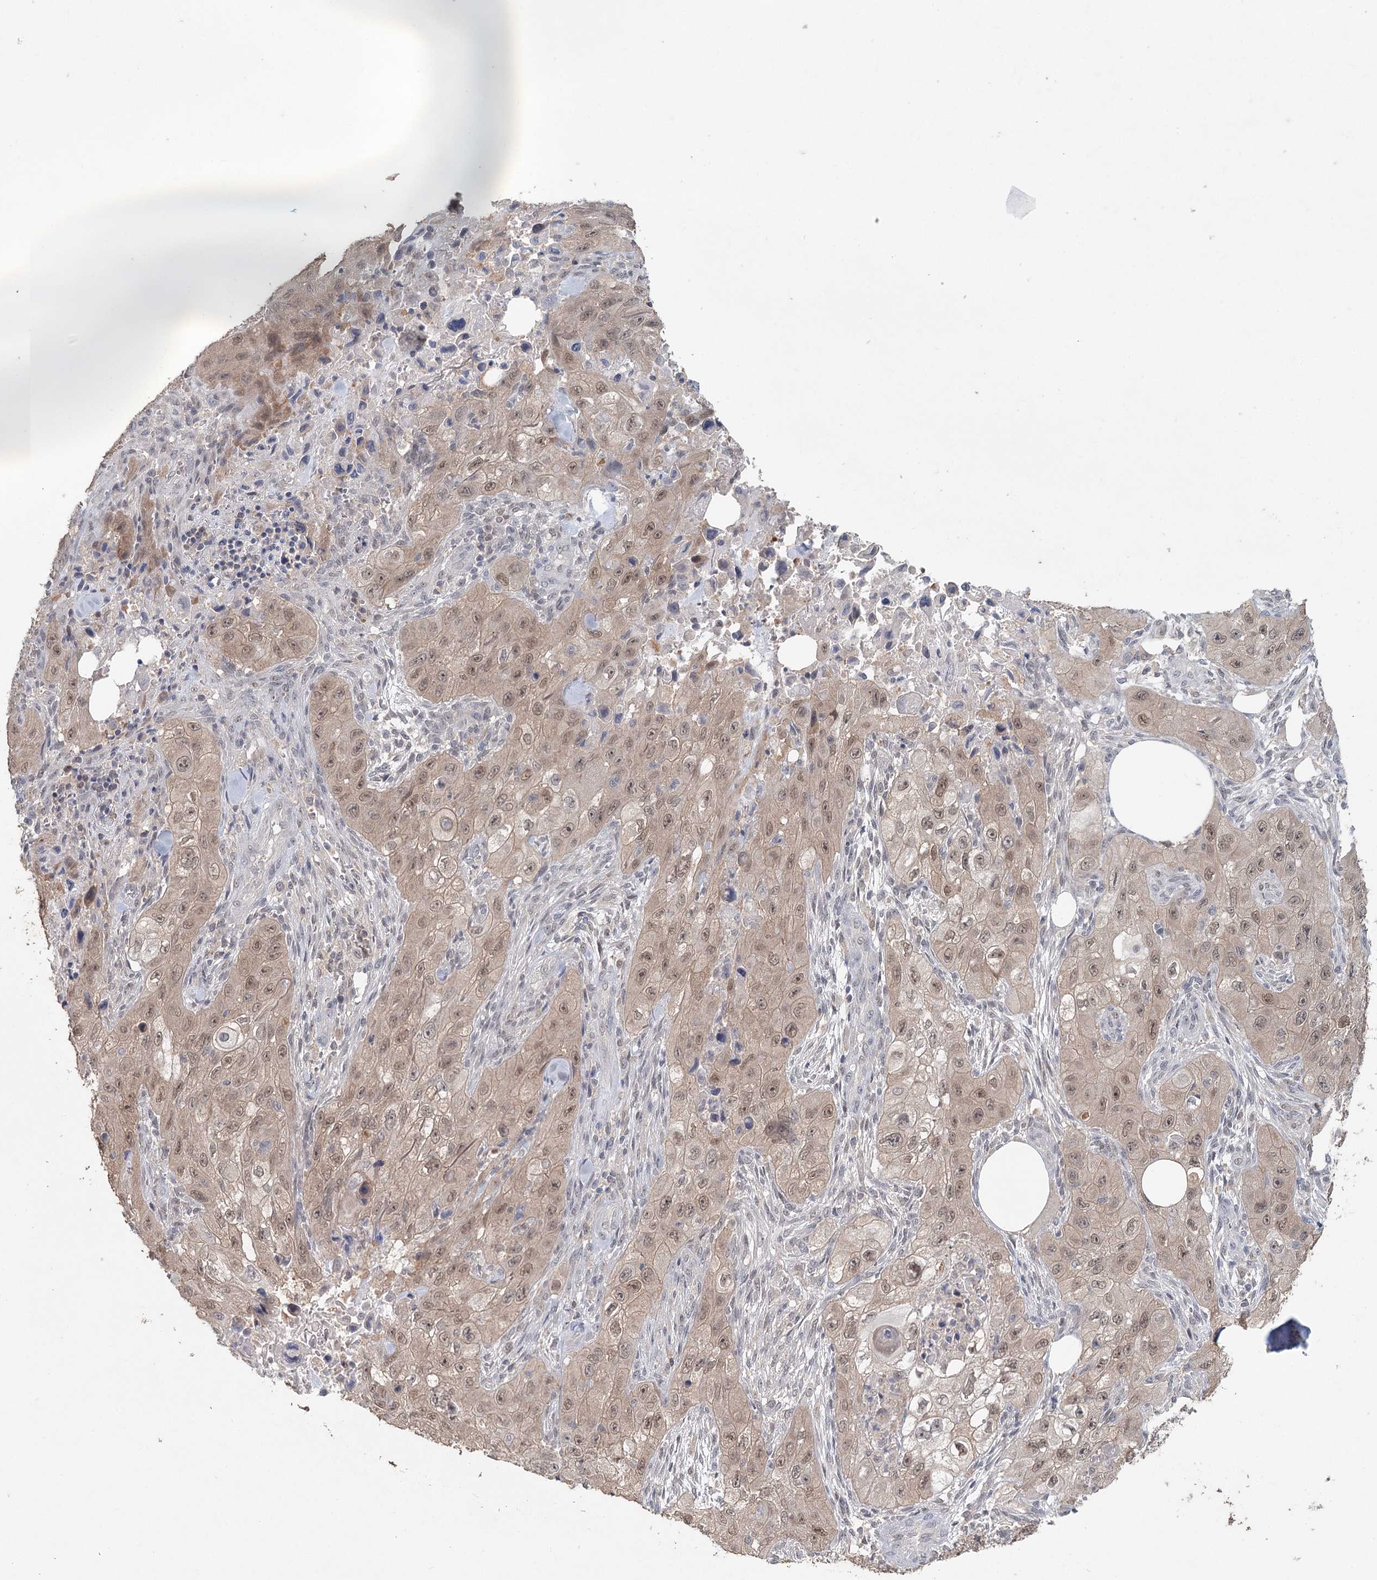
{"staining": {"intensity": "weak", "quantity": ">75%", "location": "cytoplasmic/membranous,nuclear"}, "tissue": "skin cancer", "cell_type": "Tumor cells", "image_type": "cancer", "snomed": [{"axis": "morphology", "description": "Squamous cell carcinoma, NOS"}, {"axis": "topography", "description": "Skin"}, {"axis": "topography", "description": "Subcutis"}], "caption": "Protein staining of skin cancer (squamous cell carcinoma) tissue shows weak cytoplasmic/membranous and nuclear positivity in approximately >75% of tumor cells. Immunohistochemistry stains the protein of interest in brown and the nuclei are stained blue.", "gene": "ADK", "patient": {"sex": "male", "age": 73}}